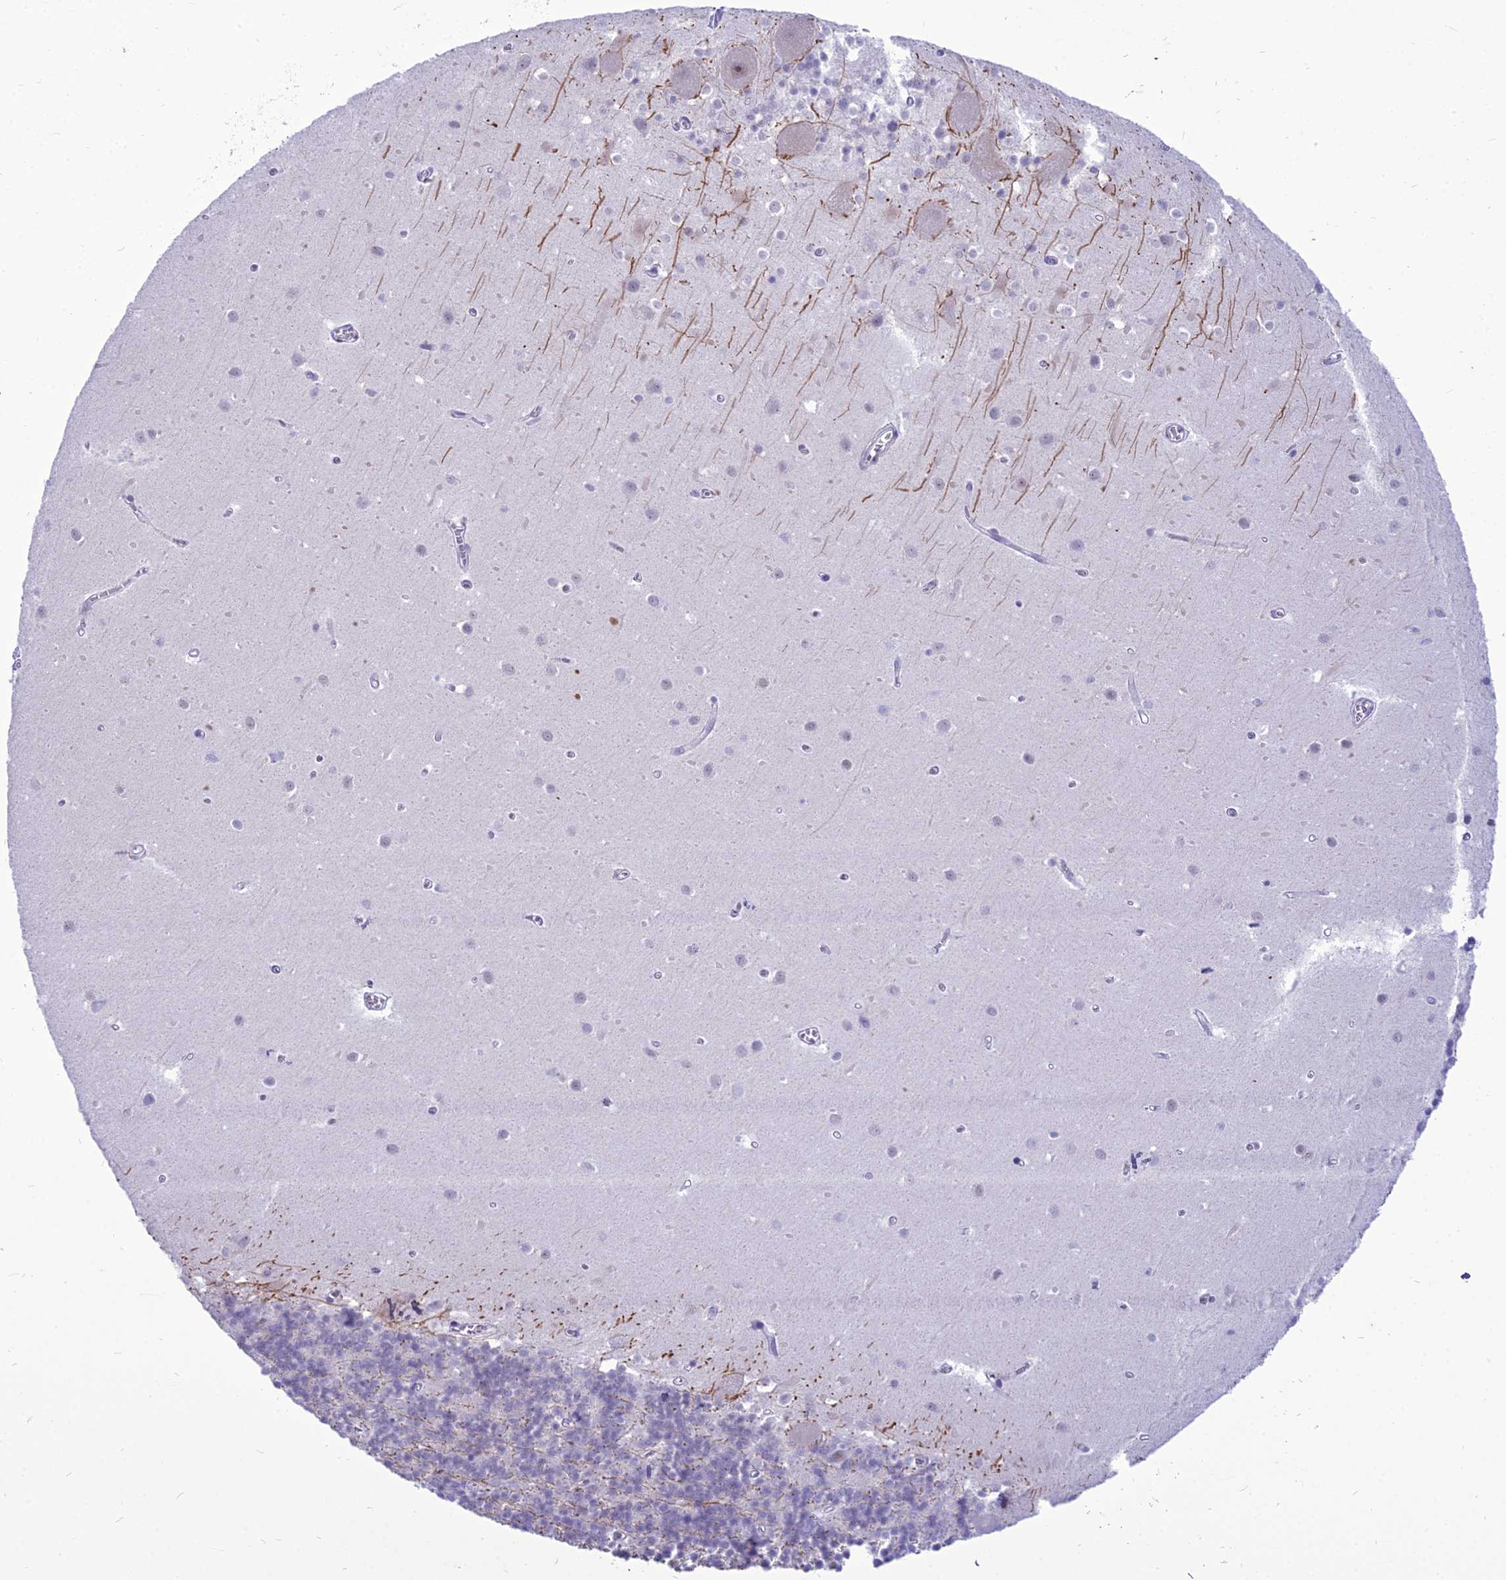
{"staining": {"intensity": "weak", "quantity": "25%-75%", "location": "cytoplasmic/membranous"}, "tissue": "cerebellum", "cell_type": "Cells in granular layer", "image_type": "normal", "snomed": [{"axis": "morphology", "description": "Normal tissue, NOS"}, {"axis": "topography", "description": "Cerebellum"}], "caption": "Protein staining of normal cerebellum exhibits weak cytoplasmic/membranous staining in approximately 25%-75% of cells in granular layer. (Brightfield microscopy of DAB IHC at high magnification).", "gene": "DHX40", "patient": {"sex": "male", "age": 54}}